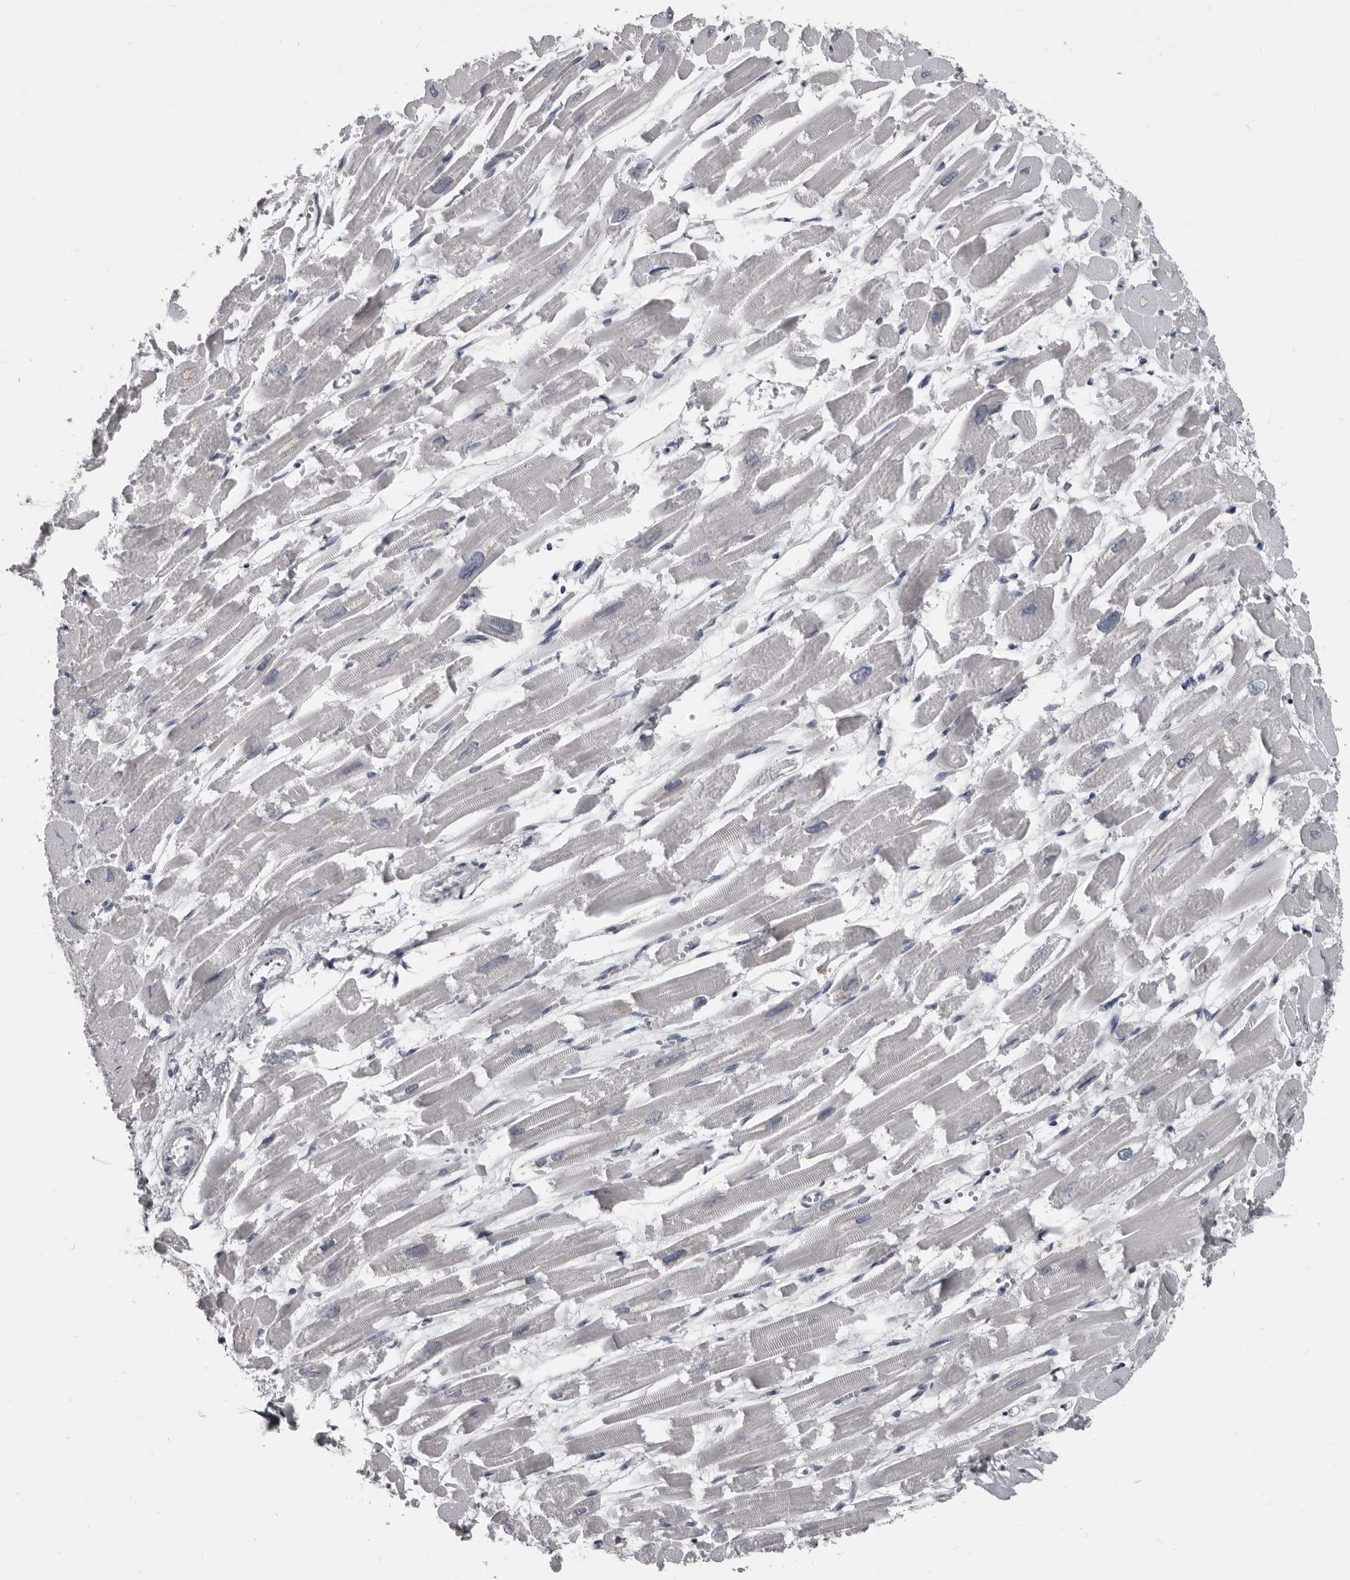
{"staining": {"intensity": "negative", "quantity": "none", "location": "none"}, "tissue": "heart muscle", "cell_type": "Cardiomyocytes", "image_type": "normal", "snomed": [{"axis": "morphology", "description": "Normal tissue, NOS"}, {"axis": "topography", "description": "Heart"}], "caption": "The photomicrograph reveals no significant positivity in cardiomyocytes of heart muscle.", "gene": "GREB1", "patient": {"sex": "male", "age": 54}}